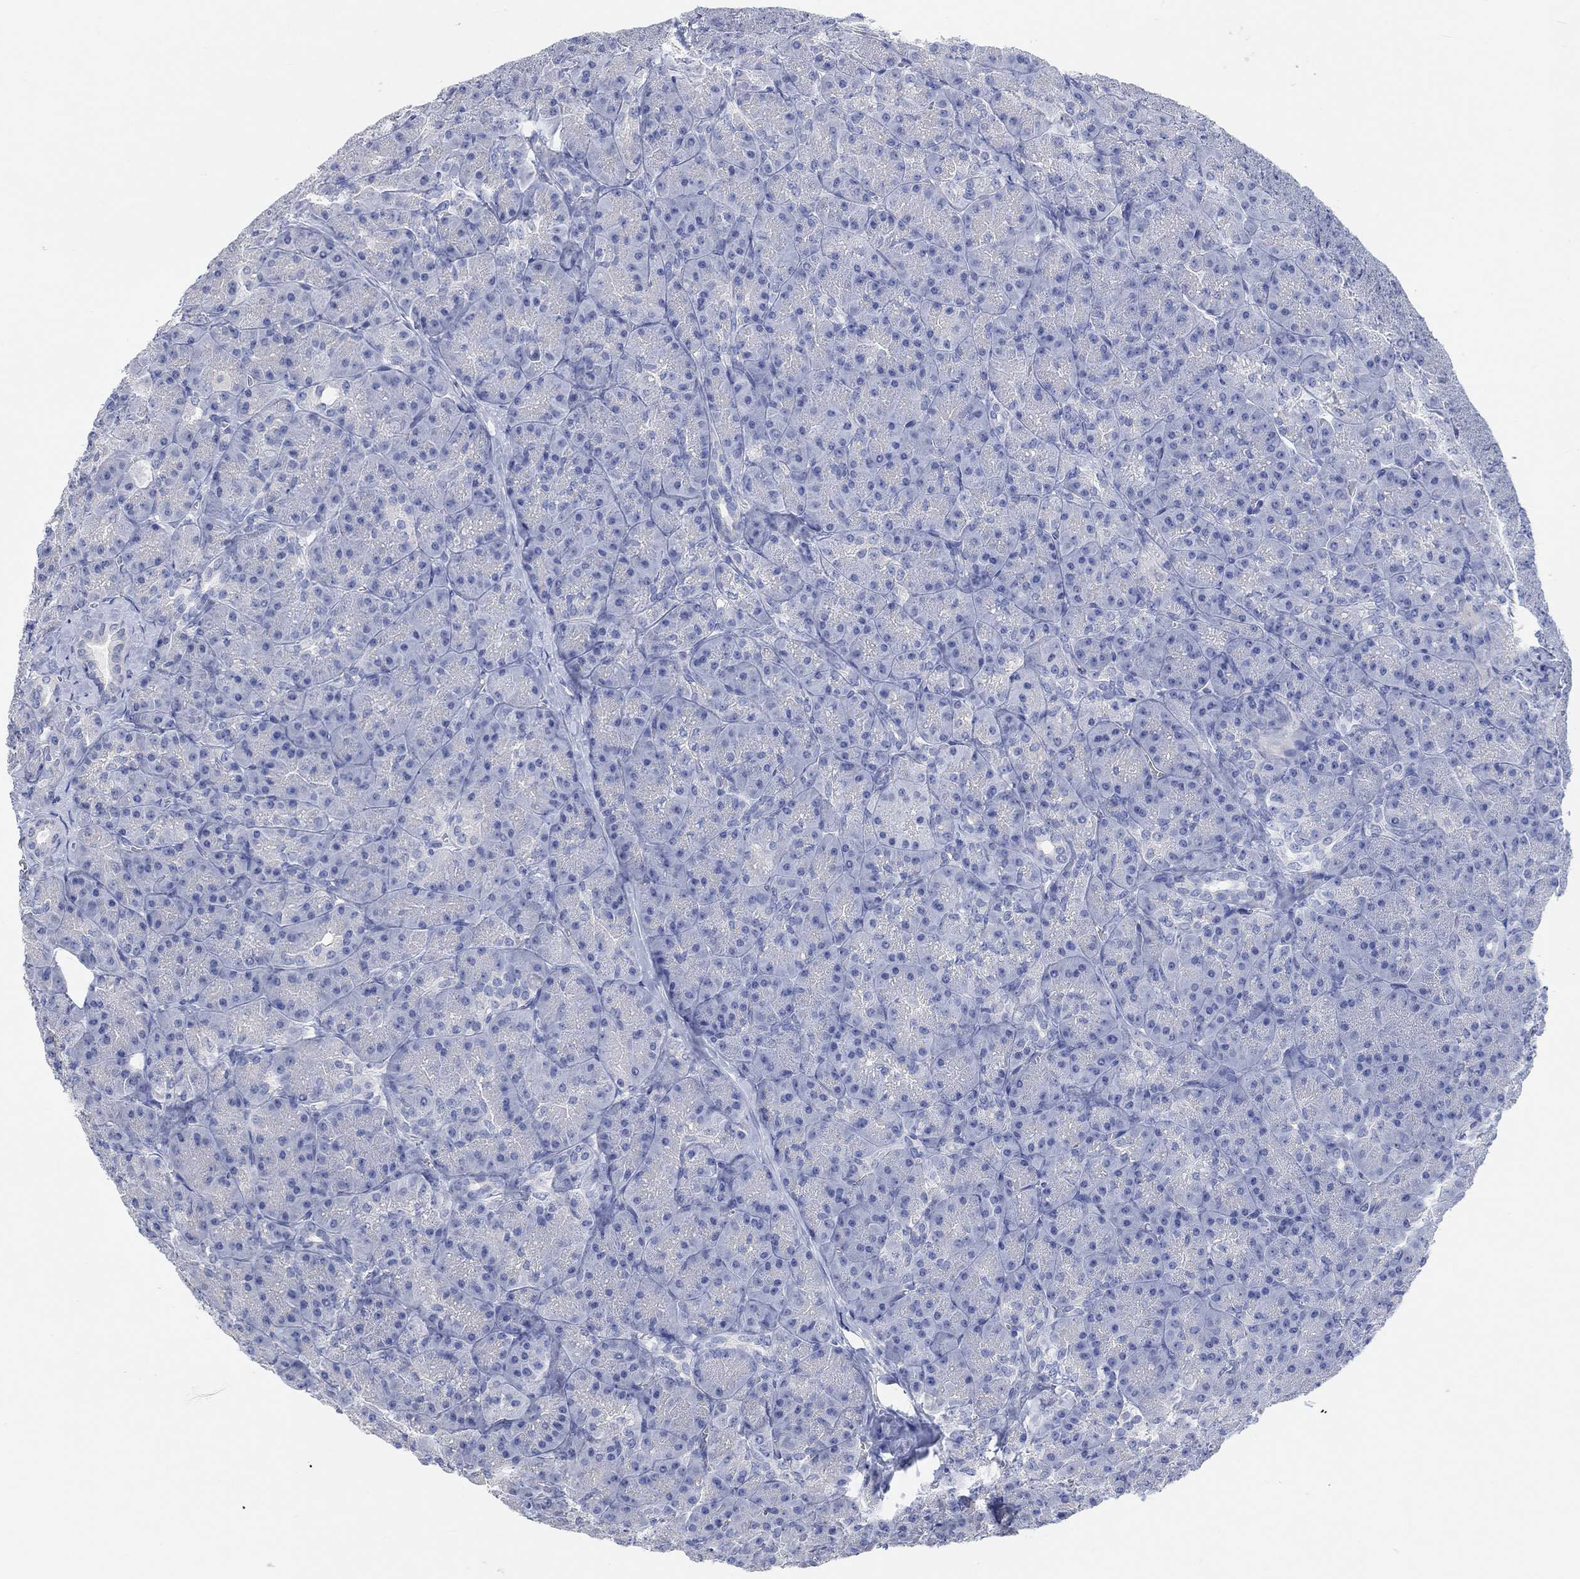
{"staining": {"intensity": "negative", "quantity": "none", "location": "none"}, "tissue": "pancreas", "cell_type": "Exocrine glandular cells", "image_type": "normal", "snomed": [{"axis": "morphology", "description": "Normal tissue, NOS"}, {"axis": "topography", "description": "Pancreas"}], "caption": "Photomicrograph shows no protein positivity in exocrine glandular cells of unremarkable pancreas.", "gene": "NLRP14", "patient": {"sex": "male", "age": 57}}